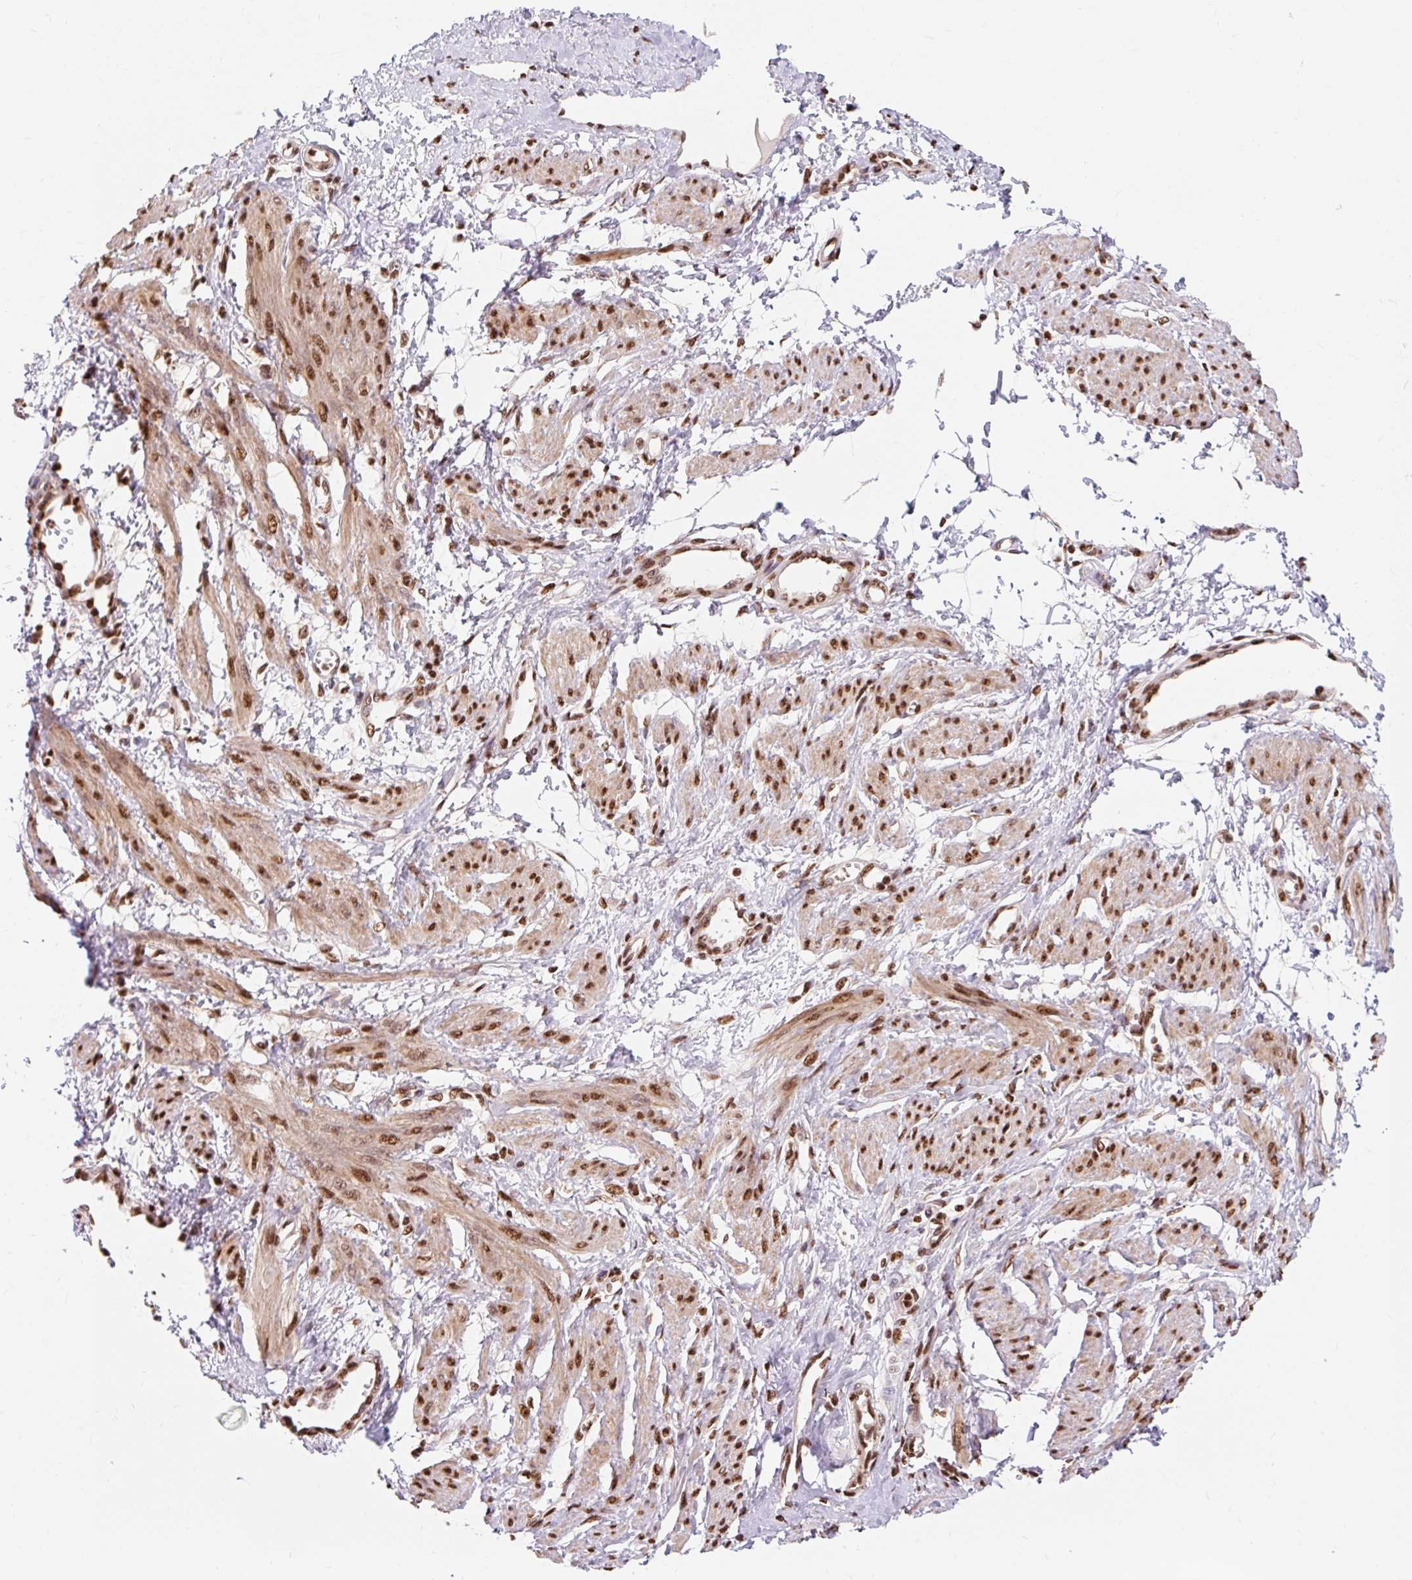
{"staining": {"intensity": "strong", "quantity": ">75%", "location": "cytoplasmic/membranous,nuclear"}, "tissue": "smooth muscle", "cell_type": "Smooth muscle cells", "image_type": "normal", "snomed": [{"axis": "morphology", "description": "Normal tissue, NOS"}, {"axis": "topography", "description": "Smooth muscle"}, {"axis": "topography", "description": "Uterus"}], "caption": "About >75% of smooth muscle cells in benign smooth muscle show strong cytoplasmic/membranous,nuclear protein expression as visualized by brown immunohistochemical staining.", "gene": "BICRA", "patient": {"sex": "female", "age": 39}}